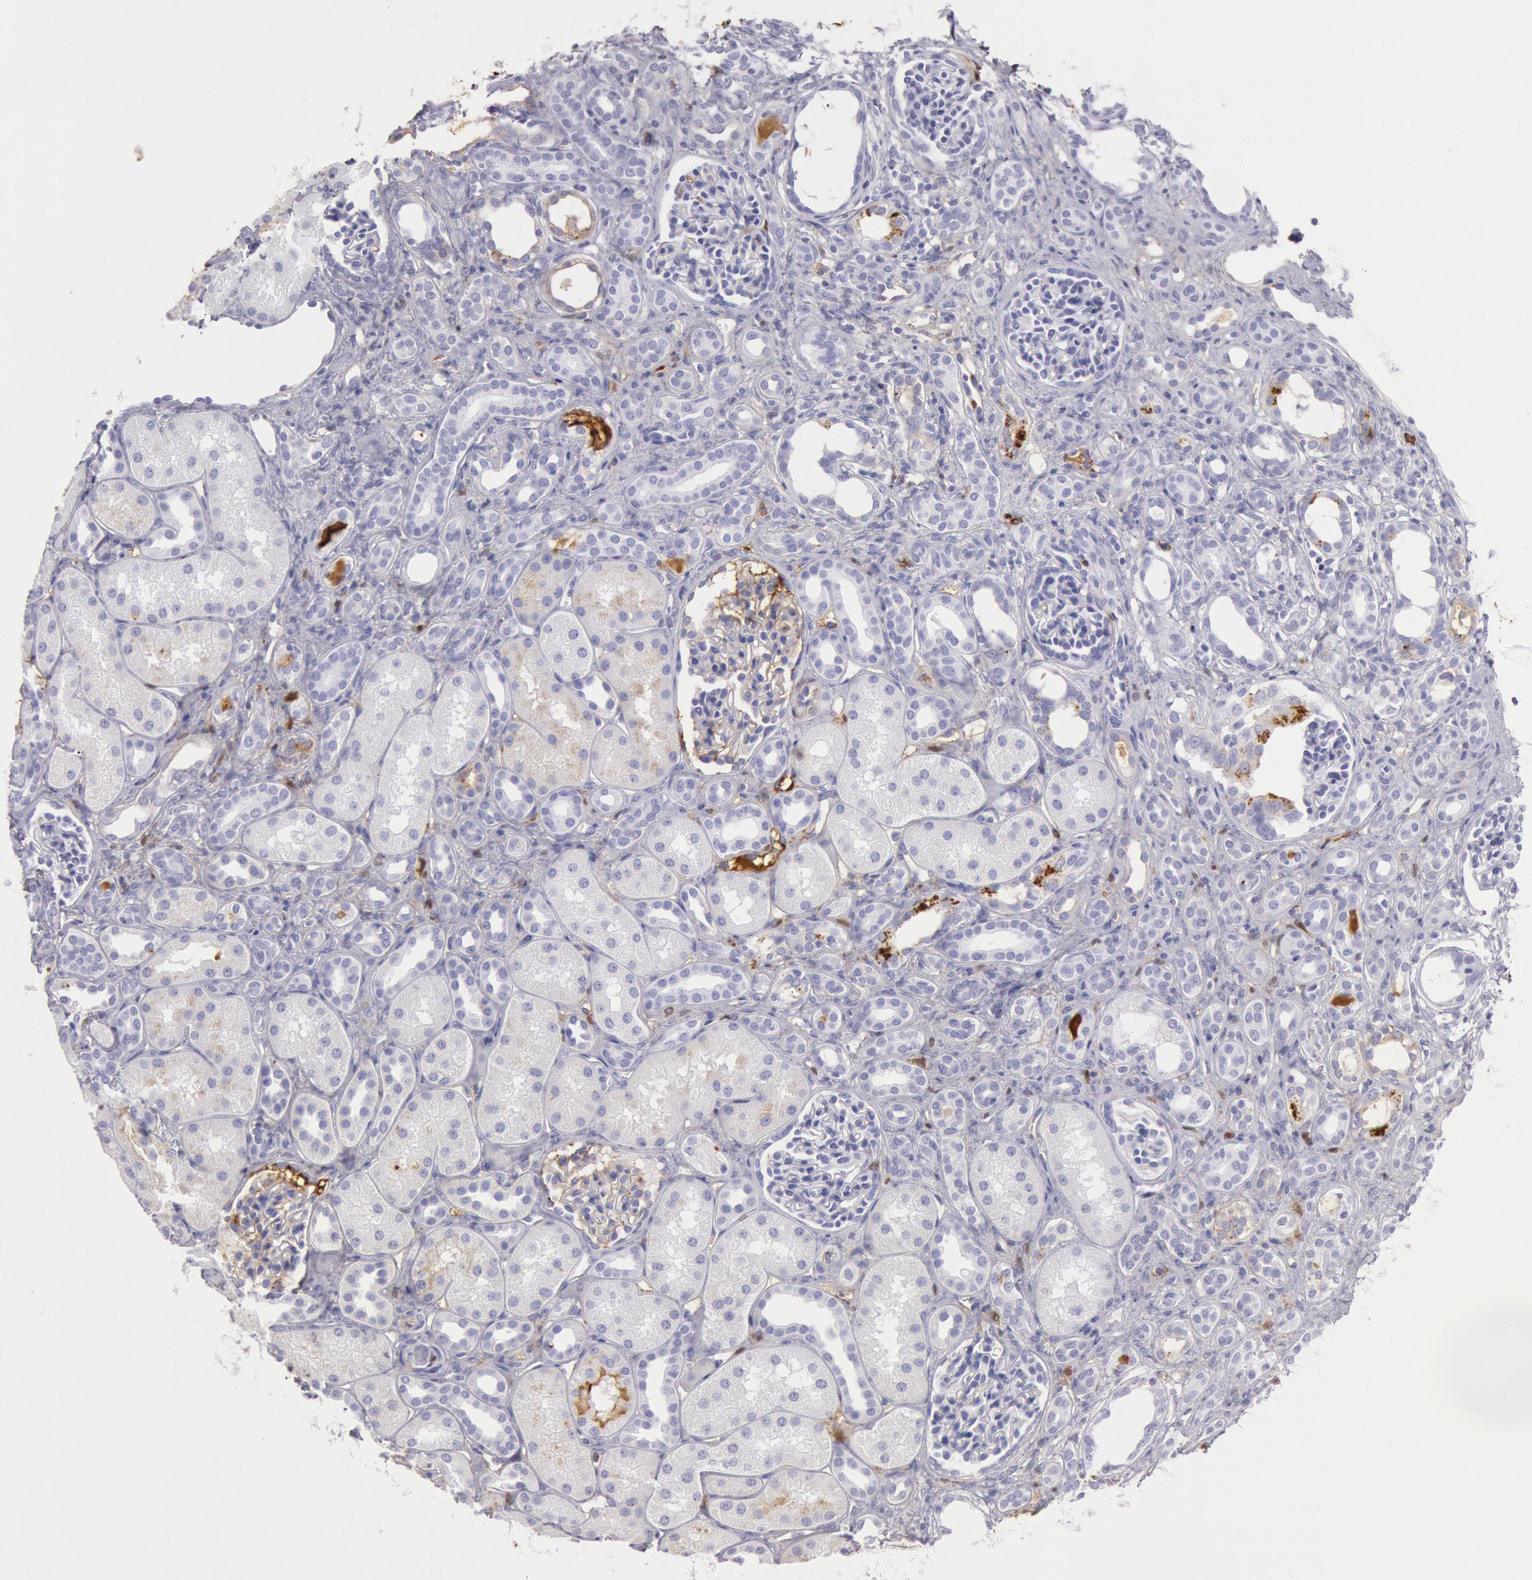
{"staining": {"intensity": "moderate", "quantity": "25%-75%", "location": "cytoplasmic/membranous"}, "tissue": "kidney", "cell_type": "Cells in glomeruli", "image_type": "normal", "snomed": [{"axis": "morphology", "description": "Normal tissue, NOS"}, {"axis": "topography", "description": "Kidney"}], "caption": "DAB immunohistochemical staining of unremarkable kidney shows moderate cytoplasmic/membranous protein expression in approximately 25%-75% of cells in glomeruli. The protein is stained brown, and the nuclei are stained in blue (DAB (3,3'-diaminobenzidine) IHC with brightfield microscopy, high magnification).", "gene": "IGHG1", "patient": {"sex": "male", "age": 7}}